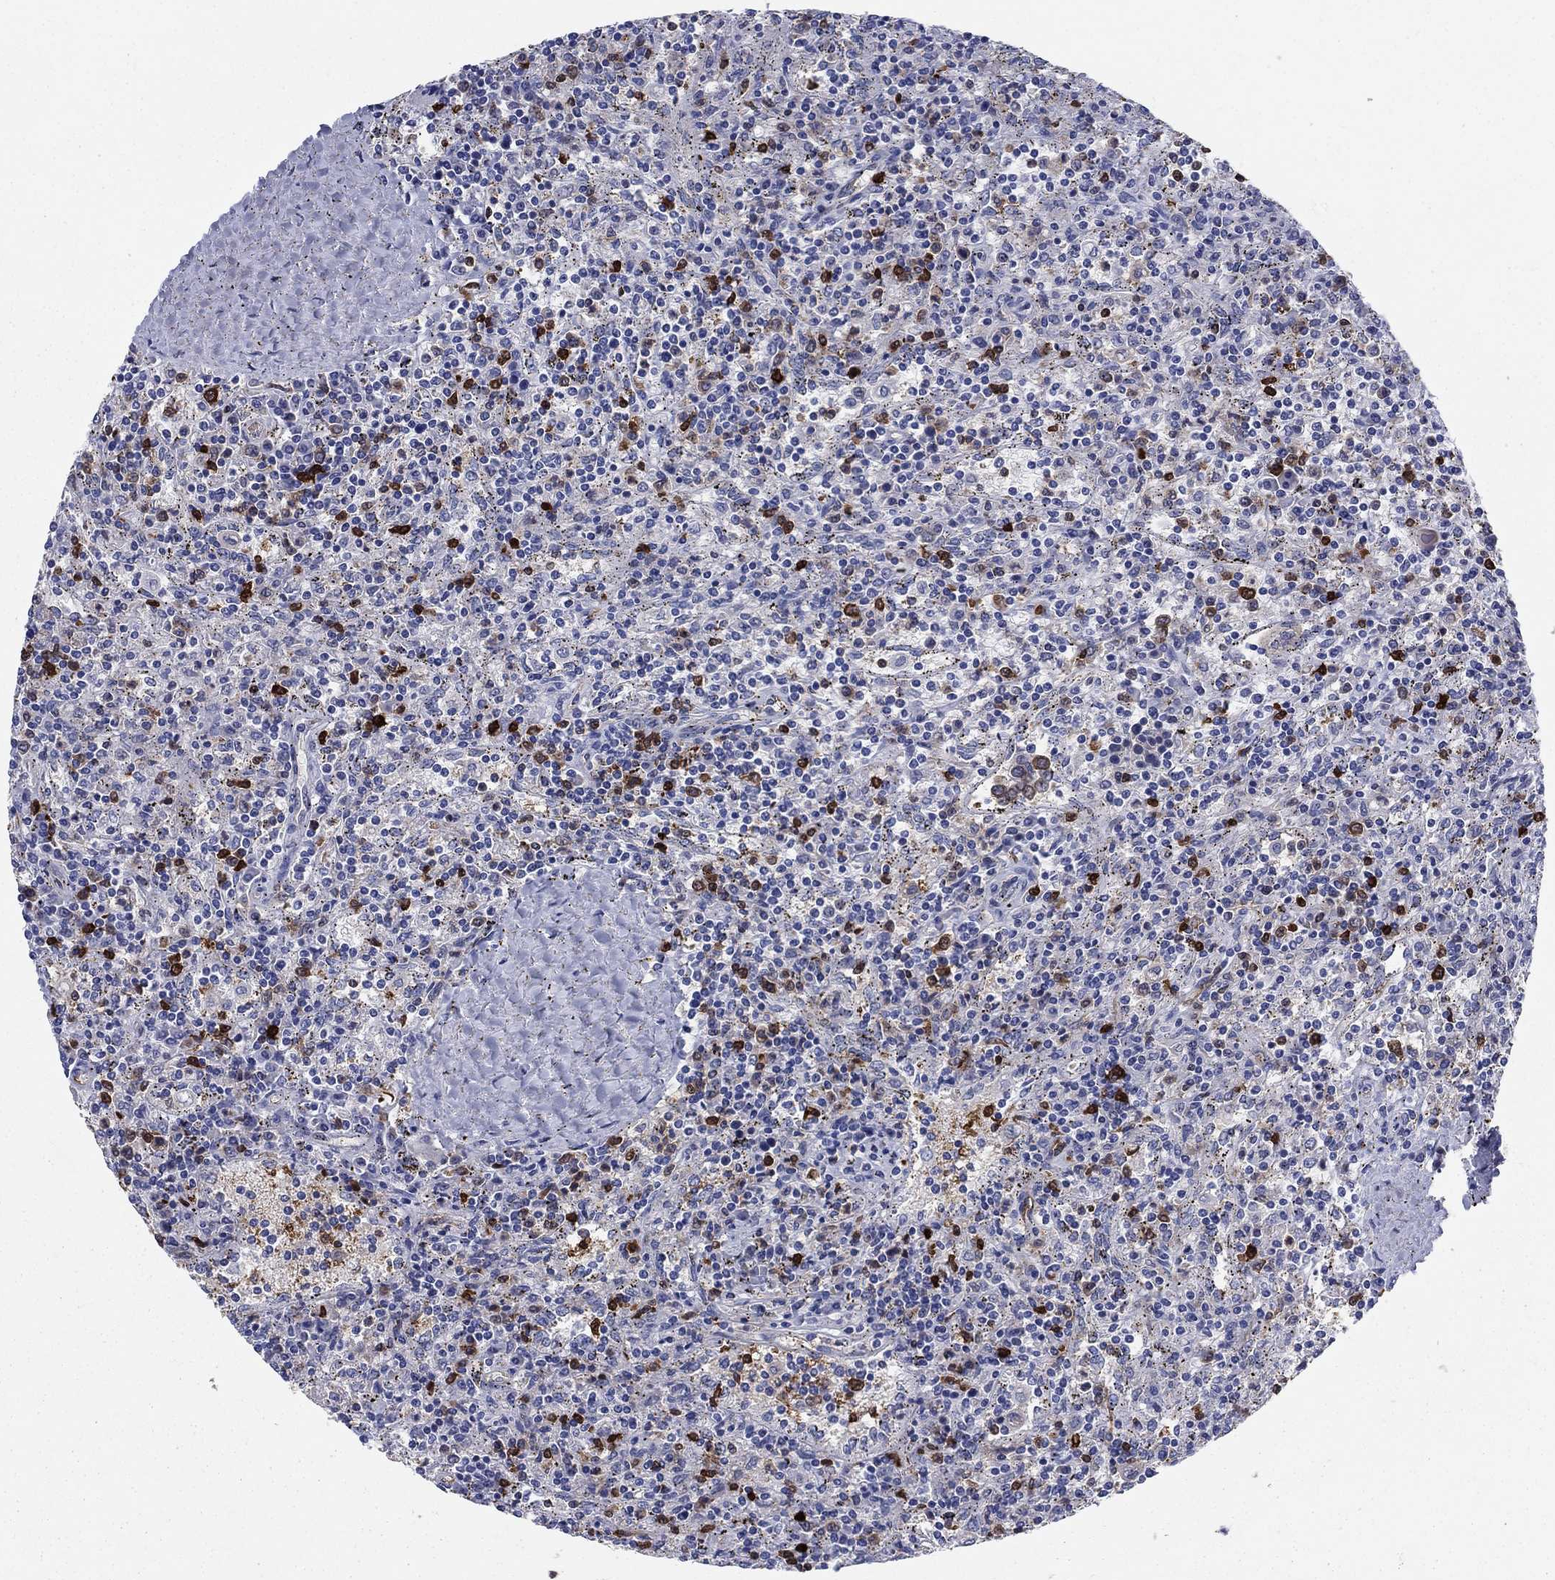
{"staining": {"intensity": "strong", "quantity": "<25%", "location": "cytoplasmic/membranous,nuclear"}, "tissue": "lymphoma", "cell_type": "Tumor cells", "image_type": "cancer", "snomed": [{"axis": "morphology", "description": "Malignant lymphoma, non-Hodgkin's type, Low grade"}, {"axis": "topography", "description": "Spleen"}], "caption": "Immunohistochemistry (IHC) (DAB (3,3'-diaminobenzidine)) staining of malignant lymphoma, non-Hodgkin's type (low-grade) reveals strong cytoplasmic/membranous and nuclear protein positivity in approximately <25% of tumor cells. (brown staining indicates protein expression, while blue staining denotes nuclei).", "gene": "STMN1", "patient": {"sex": "male", "age": 62}}